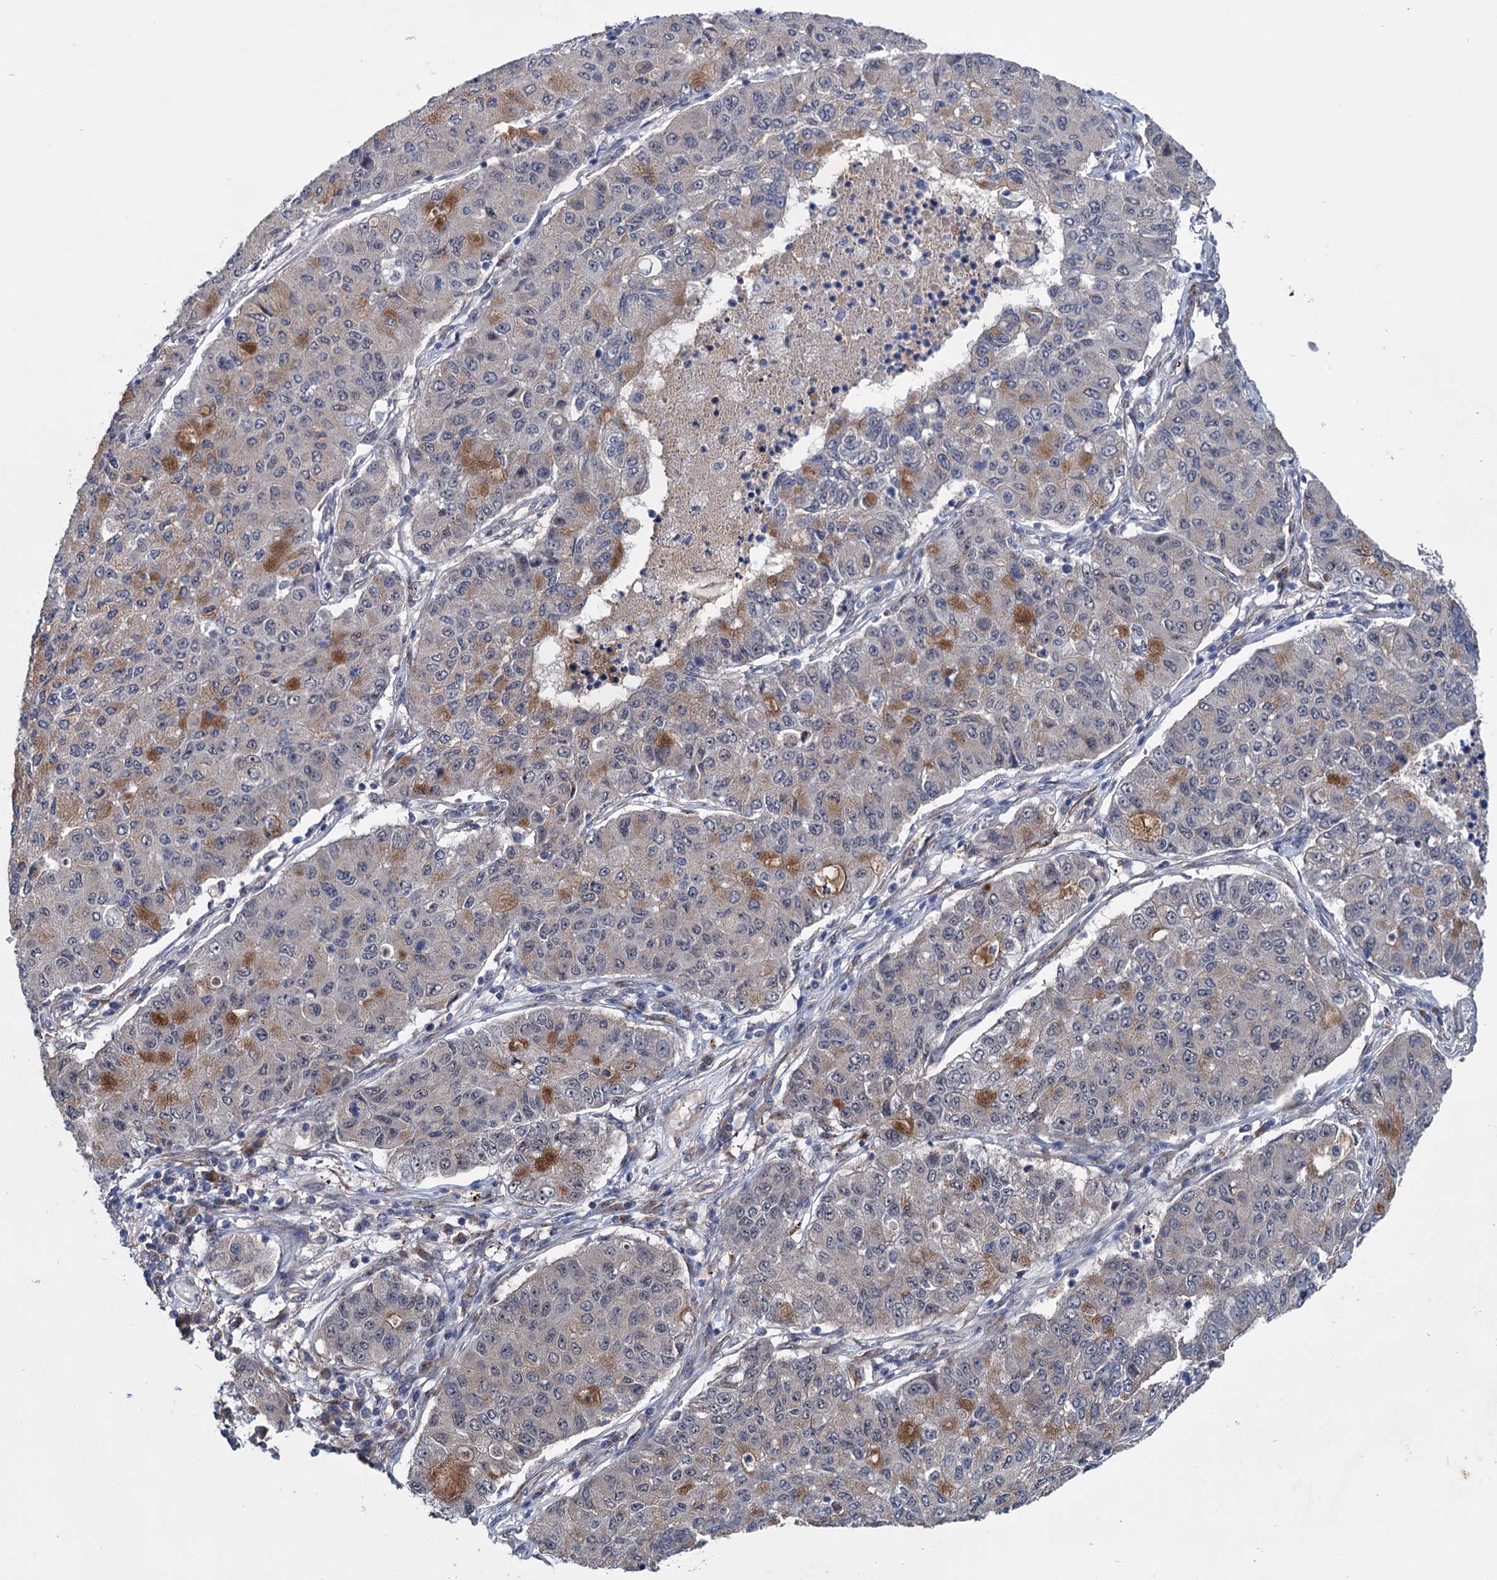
{"staining": {"intensity": "weak", "quantity": "<25%", "location": "cytoplasmic/membranous"}, "tissue": "lung cancer", "cell_type": "Tumor cells", "image_type": "cancer", "snomed": [{"axis": "morphology", "description": "Squamous cell carcinoma, NOS"}, {"axis": "topography", "description": "Lung"}], "caption": "High magnification brightfield microscopy of lung cancer (squamous cell carcinoma) stained with DAB (3,3'-diaminobenzidine) (brown) and counterstained with hematoxylin (blue): tumor cells show no significant positivity.", "gene": "EYA4", "patient": {"sex": "male", "age": 74}}